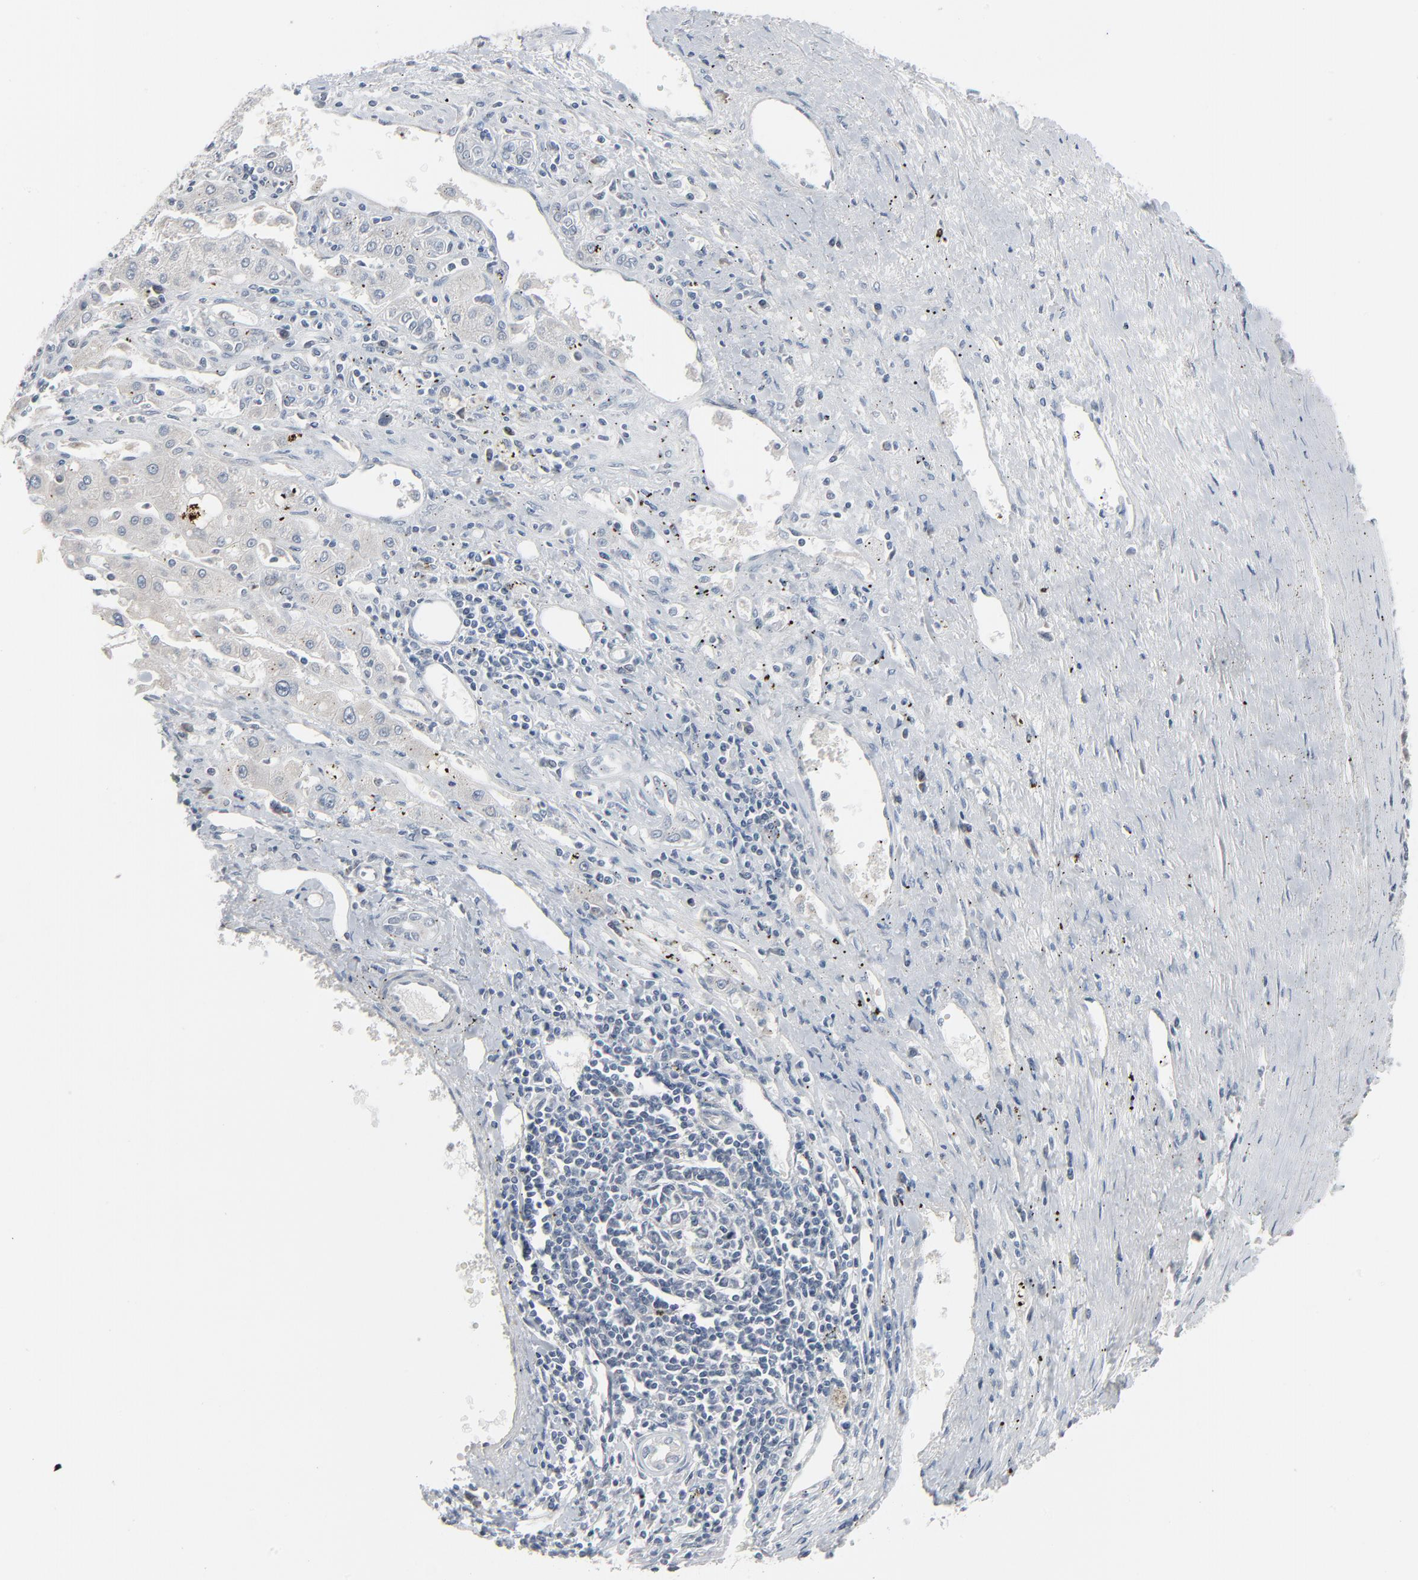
{"staining": {"intensity": "weak", "quantity": "<25%", "location": "cytoplasmic/membranous"}, "tissue": "liver cancer", "cell_type": "Tumor cells", "image_type": "cancer", "snomed": [{"axis": "morphology", "description": "Carcinoma, Hepatocellular, NOS"}, {"axis": "topography", "description": "Liver"}], "caption": "Immunohistochemical staining of human liver cancer exhibits no significant staining in tumor cells.", "gene": "SAGE1", "patient": {"sex": "male", "age": 72}}